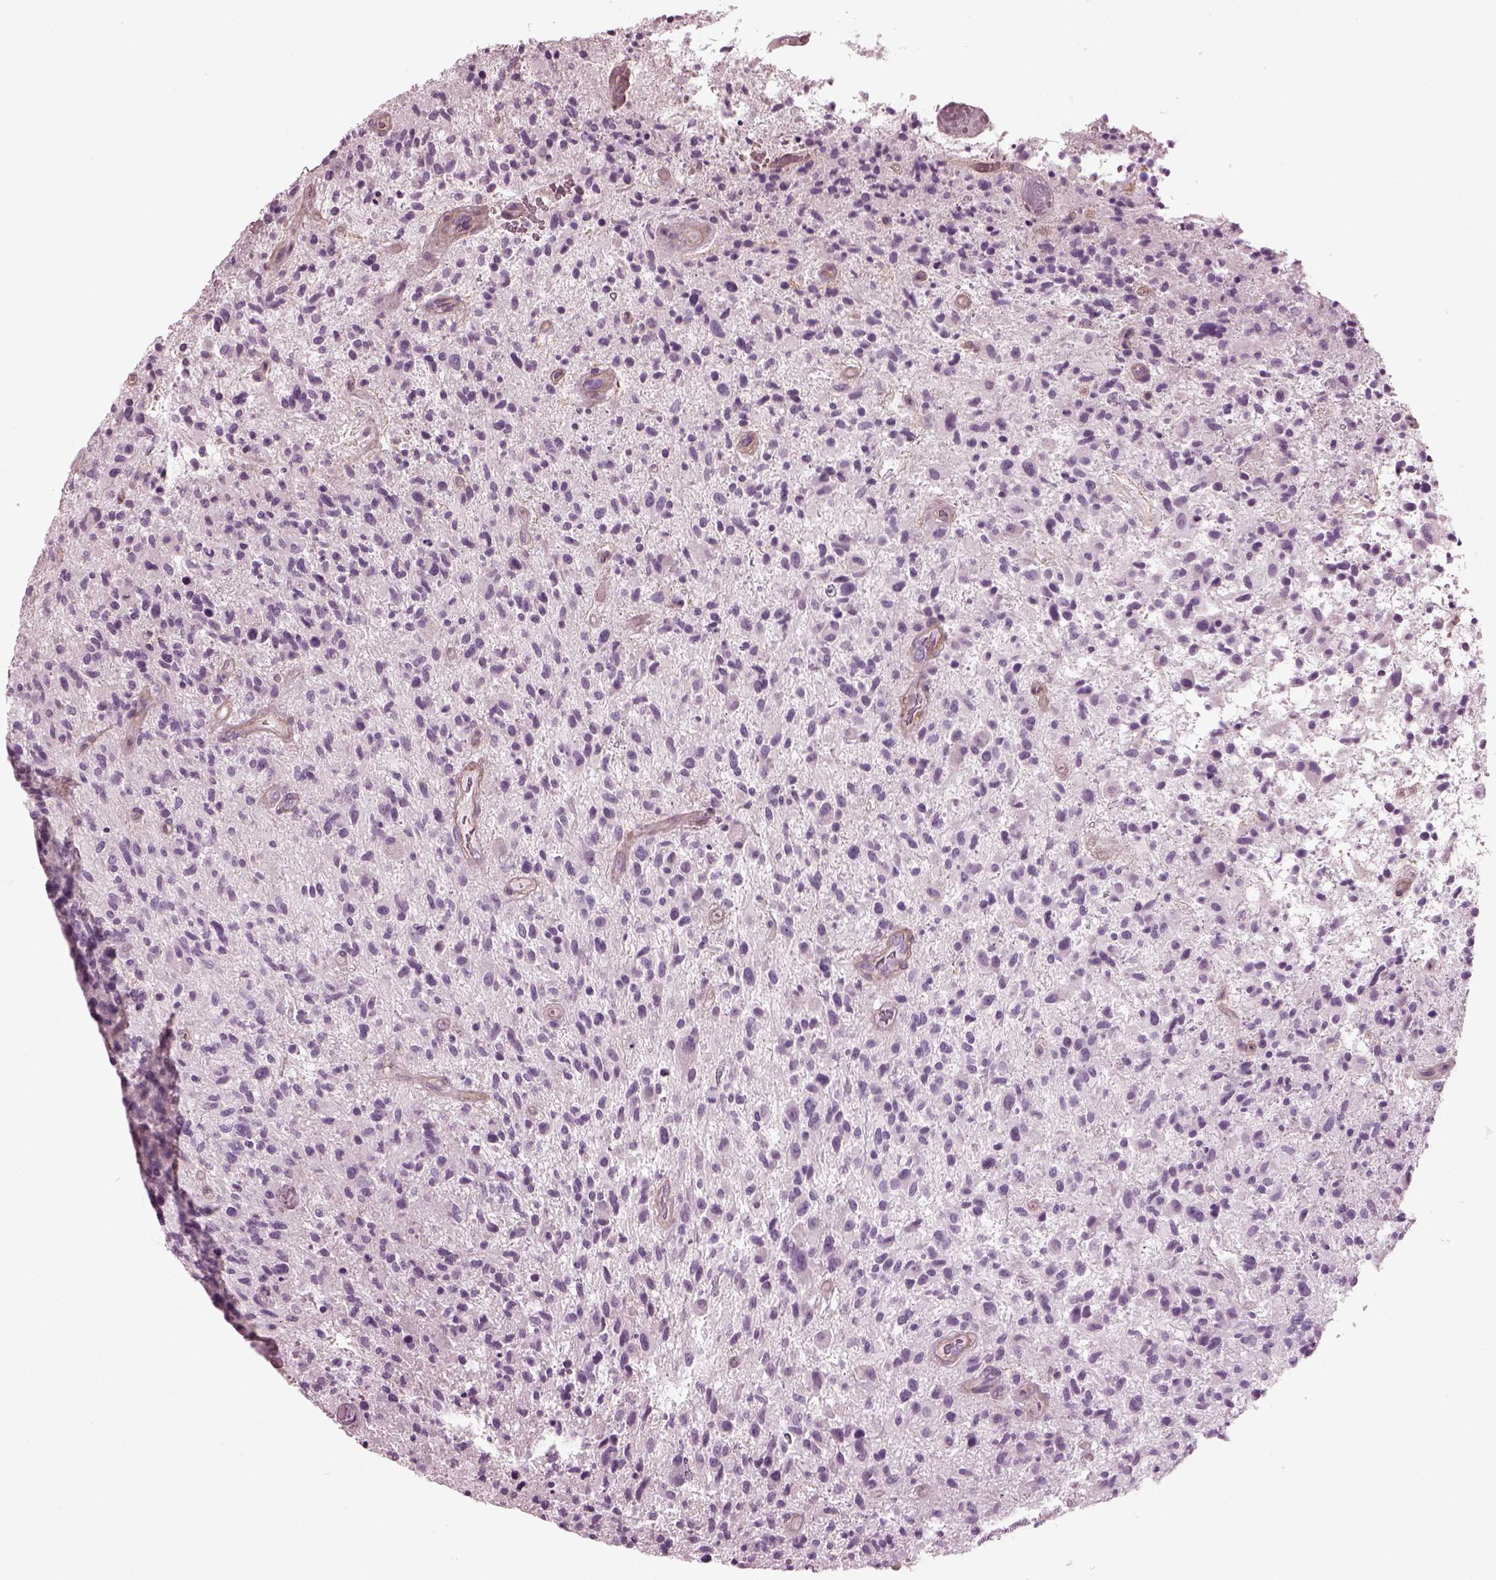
{"staining": {"intensity": "negative", "quantity": "none", "location": "none"}, "tissue": "glioma", "cell_type": "Tumor cells", "image_type": "cancer", "snomed": [{"axis": "morphology", "description": "Glioma, malignant, High grade"}, {"axis": "topography", "description": "Brain"}], "caption": "Tumor cells are negative for protein expression in human malignant glioma (high-grade).", "gene": "BFSP1", "patient": {"sex": "male", "age": 47}}